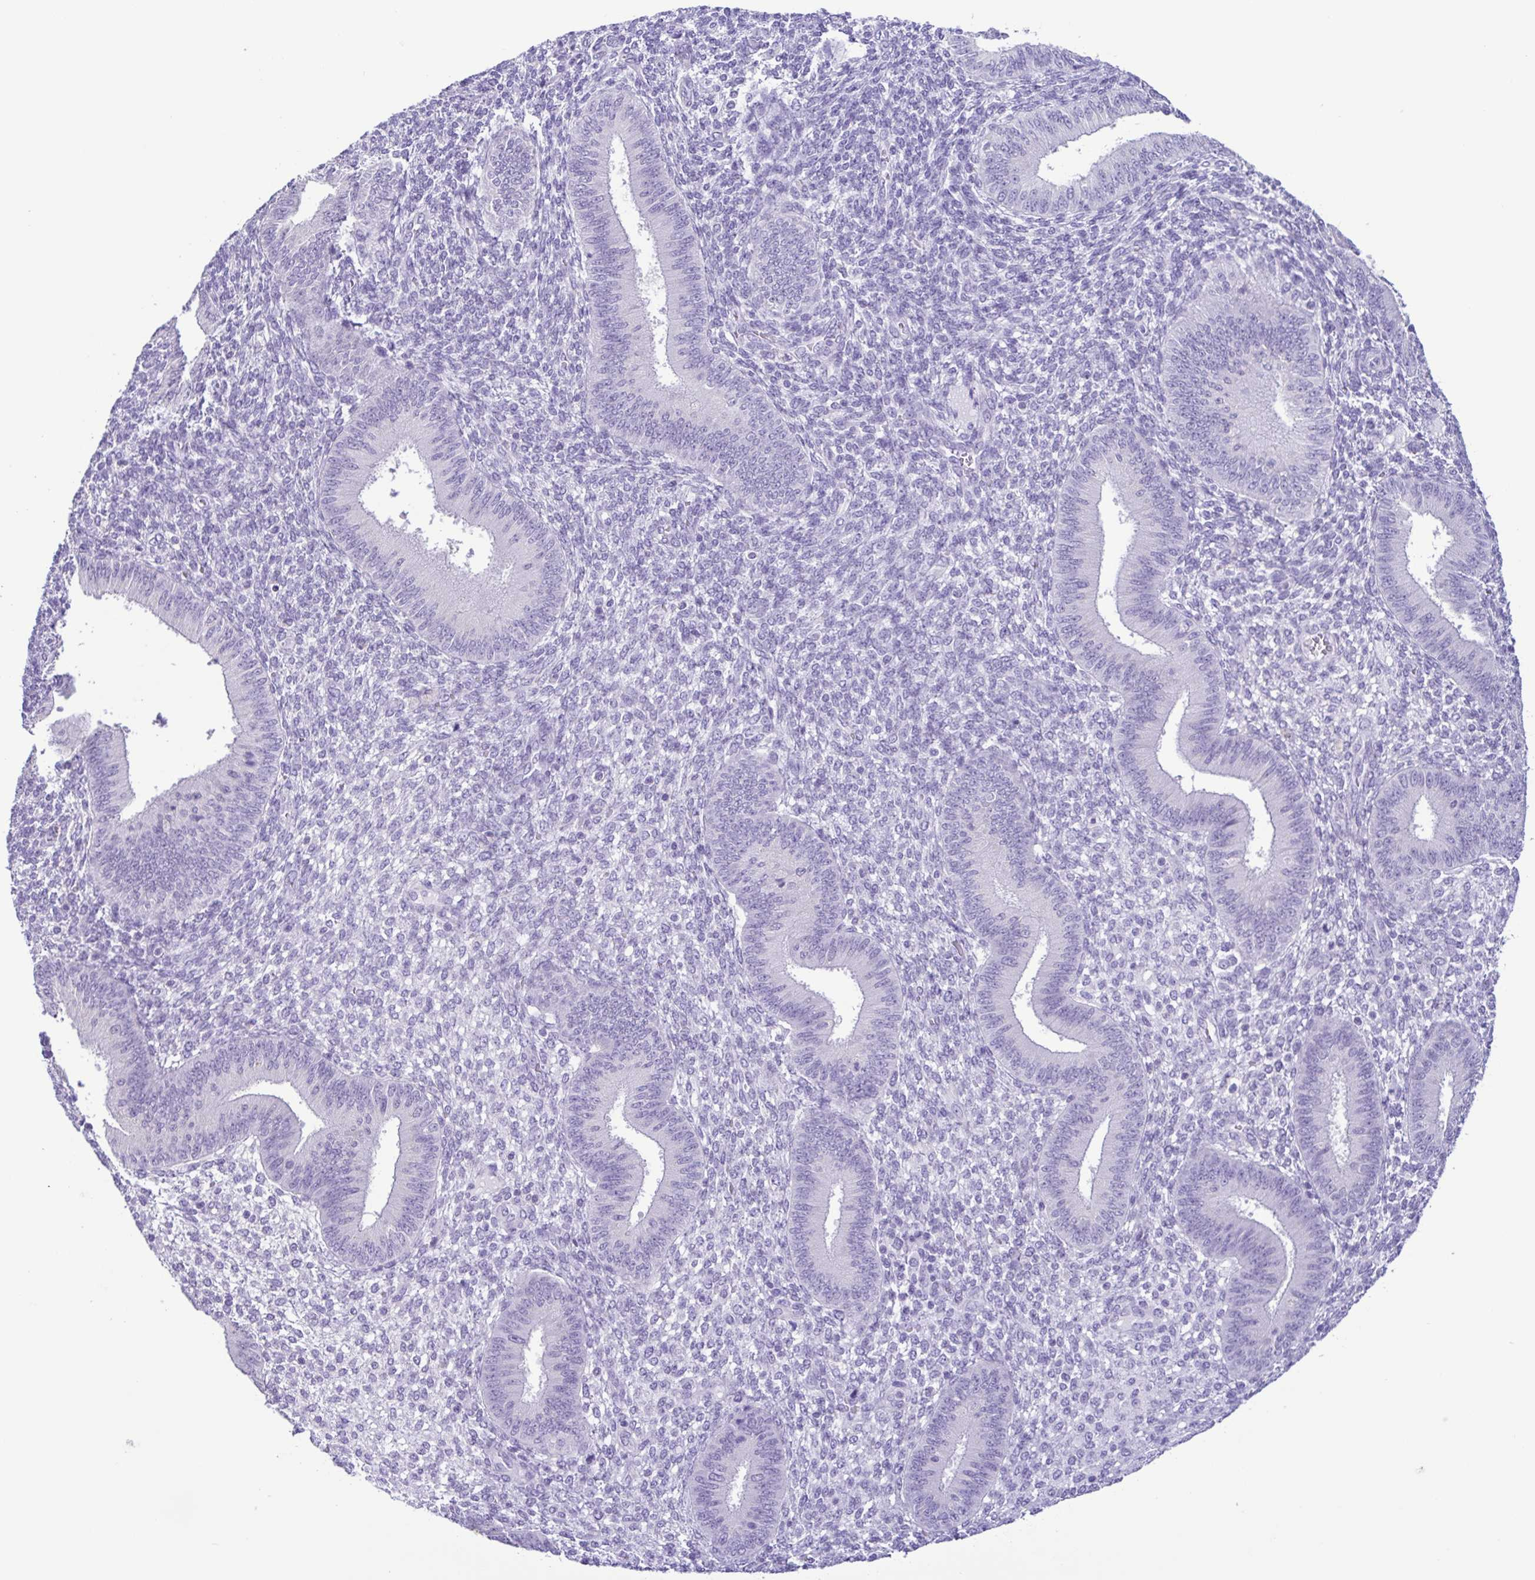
{"staining": {"intensity": "negative", "quantity": "none", "location": "none"}, "tissue": "endometrium", "cell_type": "Cells in endometrial stroma", "image_type": "normal", "snomed": [{"axis": "morphology", "description": "Normal tissue, NOS"}, {"axis": "topography", "description": "Endometrium"}], "caption": "DAB immunohistochemical staining of unremarkable human endometrium exhibits no significant staining in cells in endometrial stroma.", "gene": "CBY2", "patient": {"sex": "female", "age": 39}}